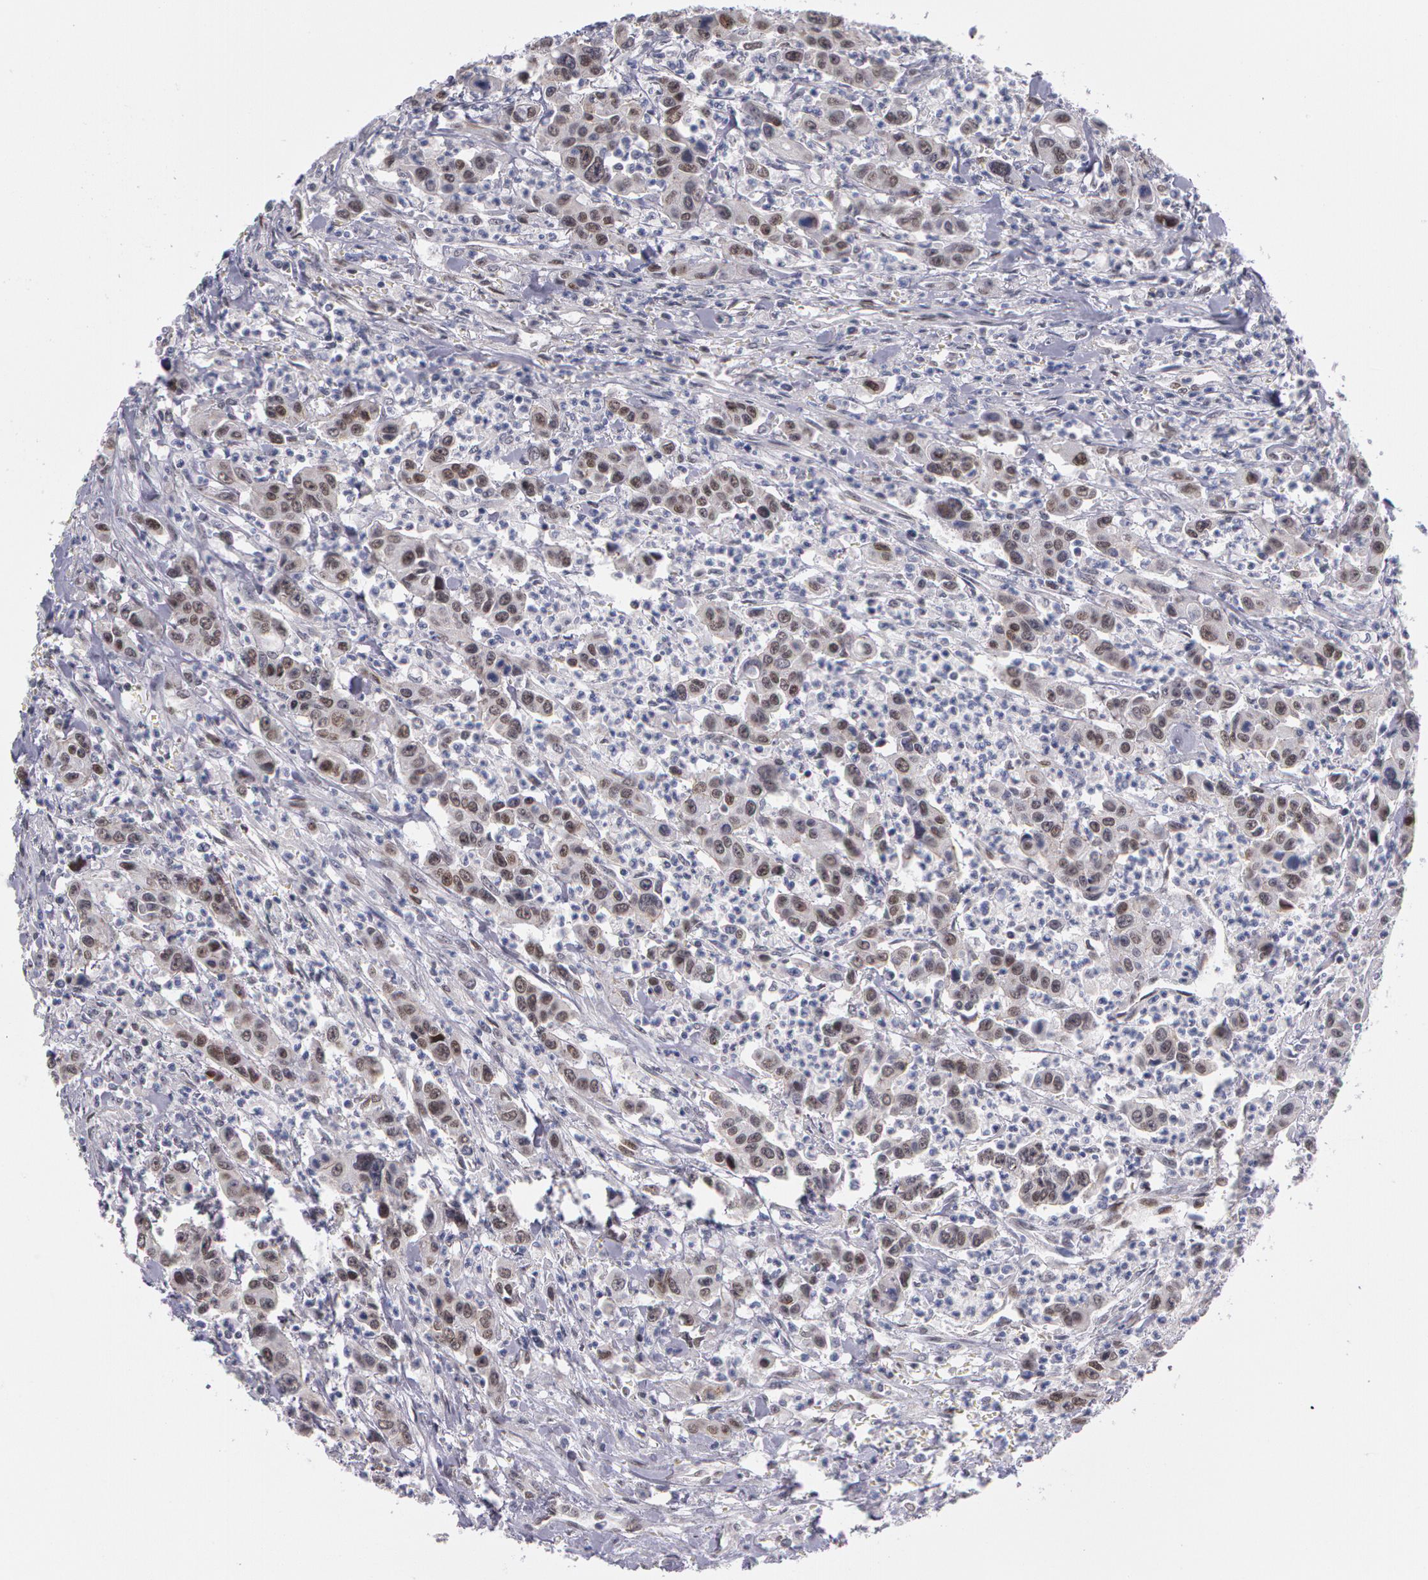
{"staining": {"intensity": "weak", "quantity": "<25%", "location": "nuclear"}, "tissue": "urothelial cancer", "cell_type": "Tumor cells", "image_type": "cancer", "snomed": [{"axis": "morphology", "description": "Urothelial carcinoma, High grade"}, {"axis": "topography", "description": "Urinary bladder"}], "caption": "This photomicrograph is of urothelial cancer stained with immunohistochemistry to label a protein in brown with the nuclei are counter-stained blue. There is no positivity in tumor cells. (Brightfield microscopy of DAB immunohistochemistry (IHC) at high magnification).", "gene": "PRICKLE1", "patient": {"sex": "male", "age": 86}}